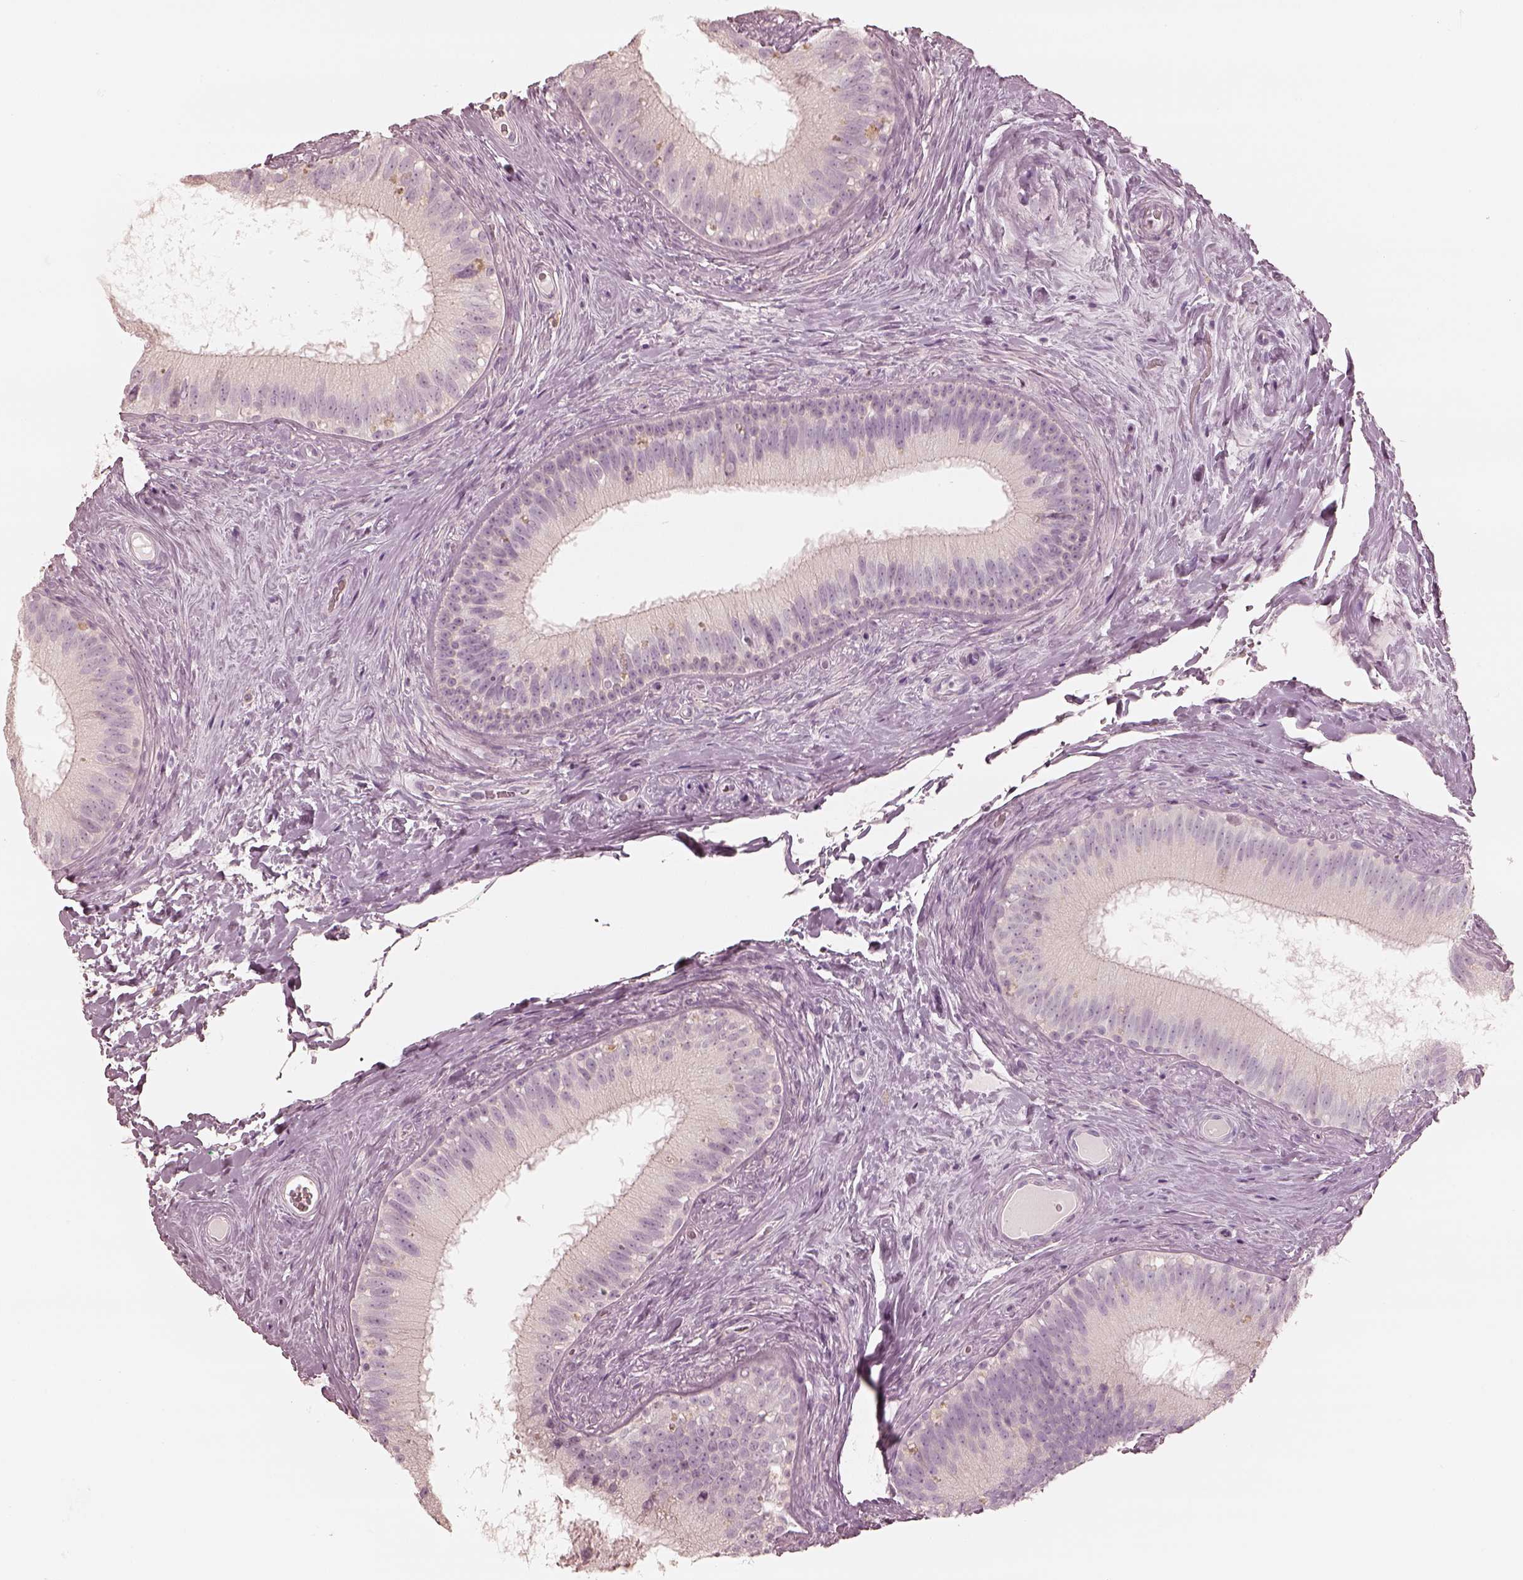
{"staining": {"intensity": "negative", "quantity": "none", "location": "none"}, "tissue": "epididymis", "cell_type": "Glandular cells", "image_type": "normal", "snomed": [{"axis": "morphology", "description": "Normal tissue, NOS"}, {"axis": "topography", "description": "Epididymis"}], "caption": "The photomicrograph demonstrates no staining of glandular cells in benign epididymis. (DAB (3,3'-diaminobenzidine) immunohistochemistry (IHC) visualized using brightfield microscopy, high magnification).", "gene": "CALR3", "patient": {"sex": "male", "age": 59}}